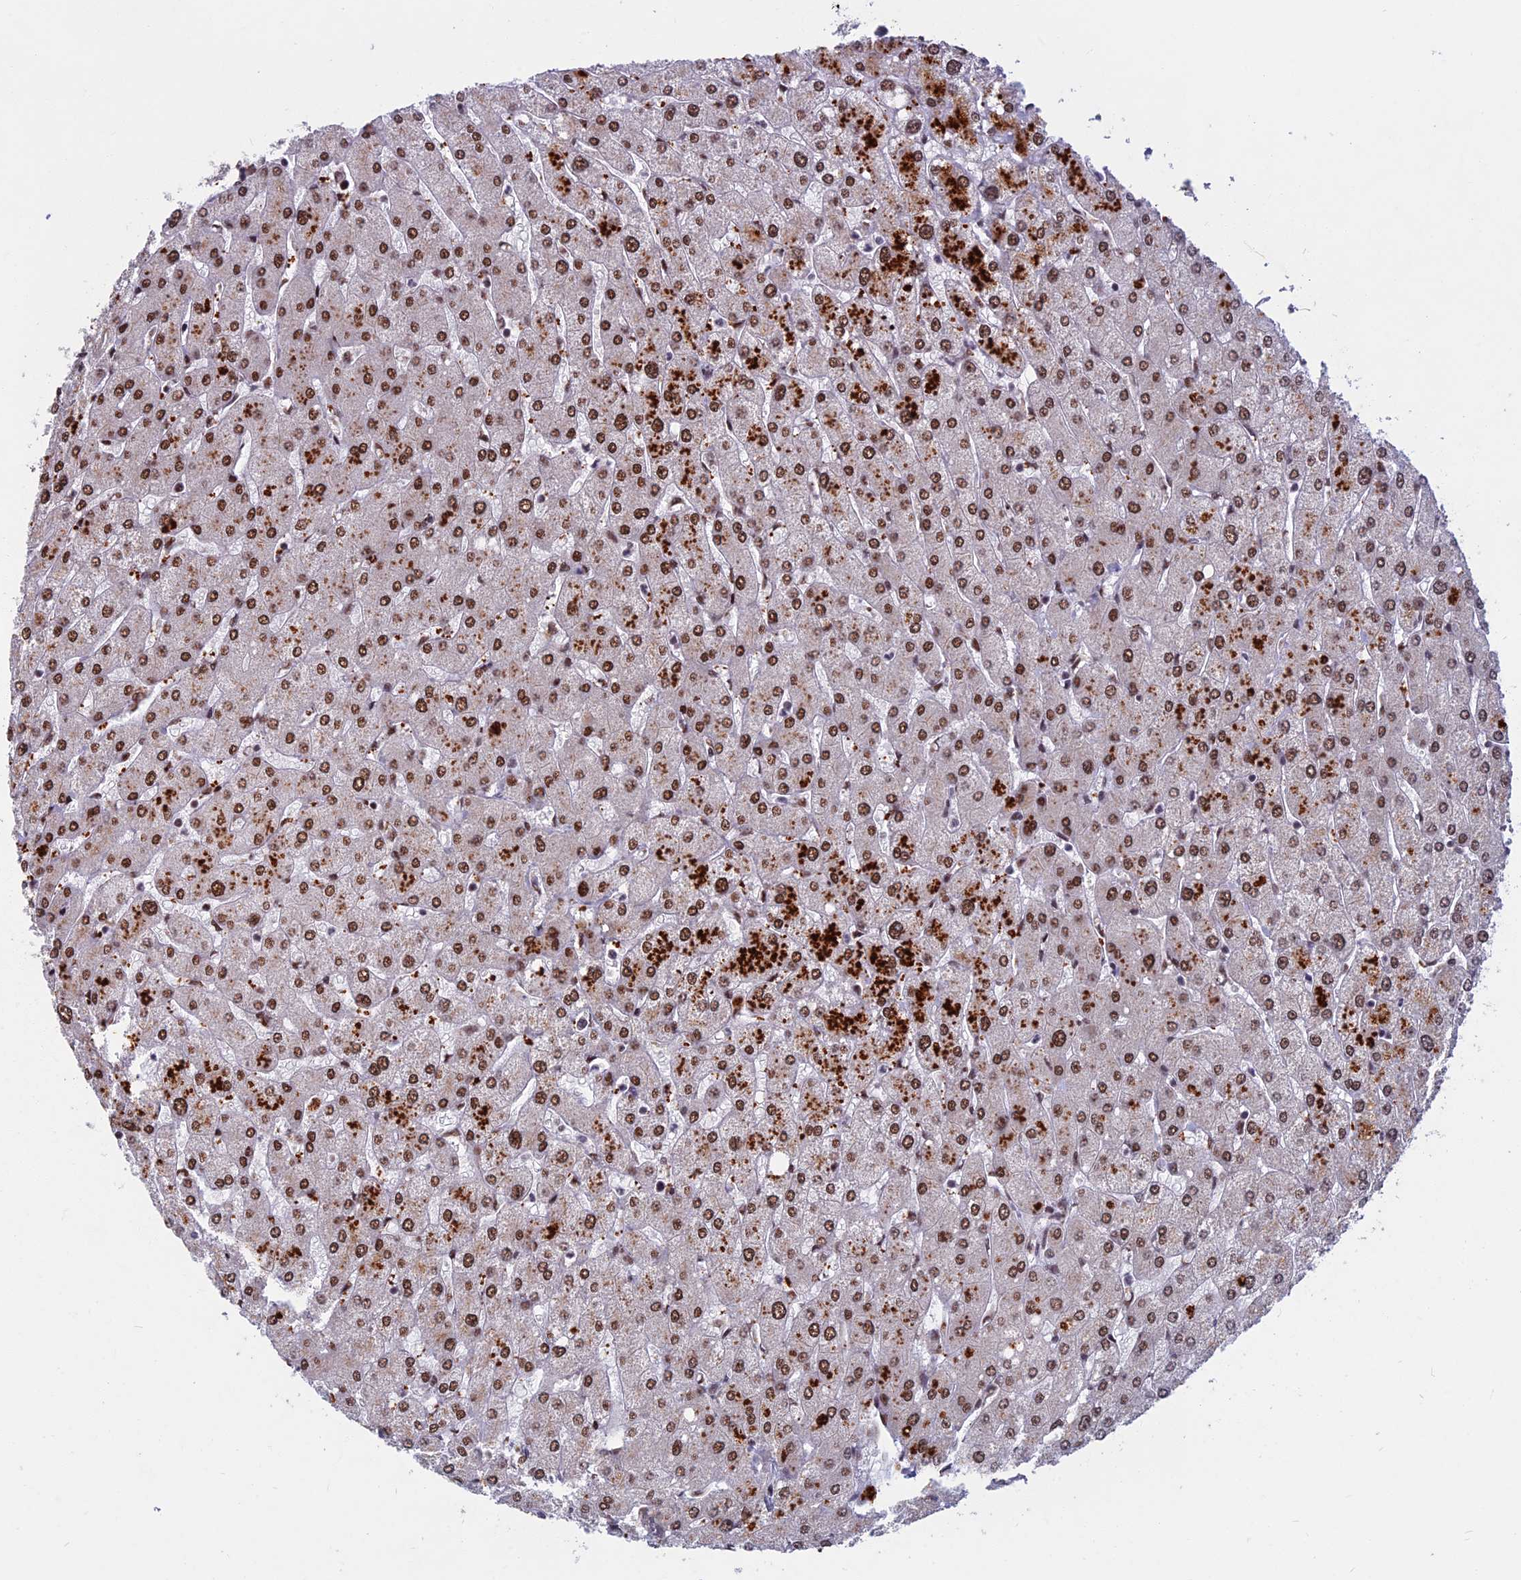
{"staining": {"intensity": "moderate", "quantity": ">75%", "location": "nuclear"}, "tissue": "liver", "cell_type": "Cholangiocytes", "image_type": "normal", "snomed": [{"axis": "morphology", "description": "Normal tissue, NOS"}, {"axis": "topography", "description": "Liver"}], "caption": "DAB (3,3'-diaminobenzidine) immunohistochemical staining of unremarkable human liver demonstrates moderate nuclear protein staining in about >75% of cholangiocytes.", "gene": "CDC7", "patient": {"sex": "male", "age": 55}}